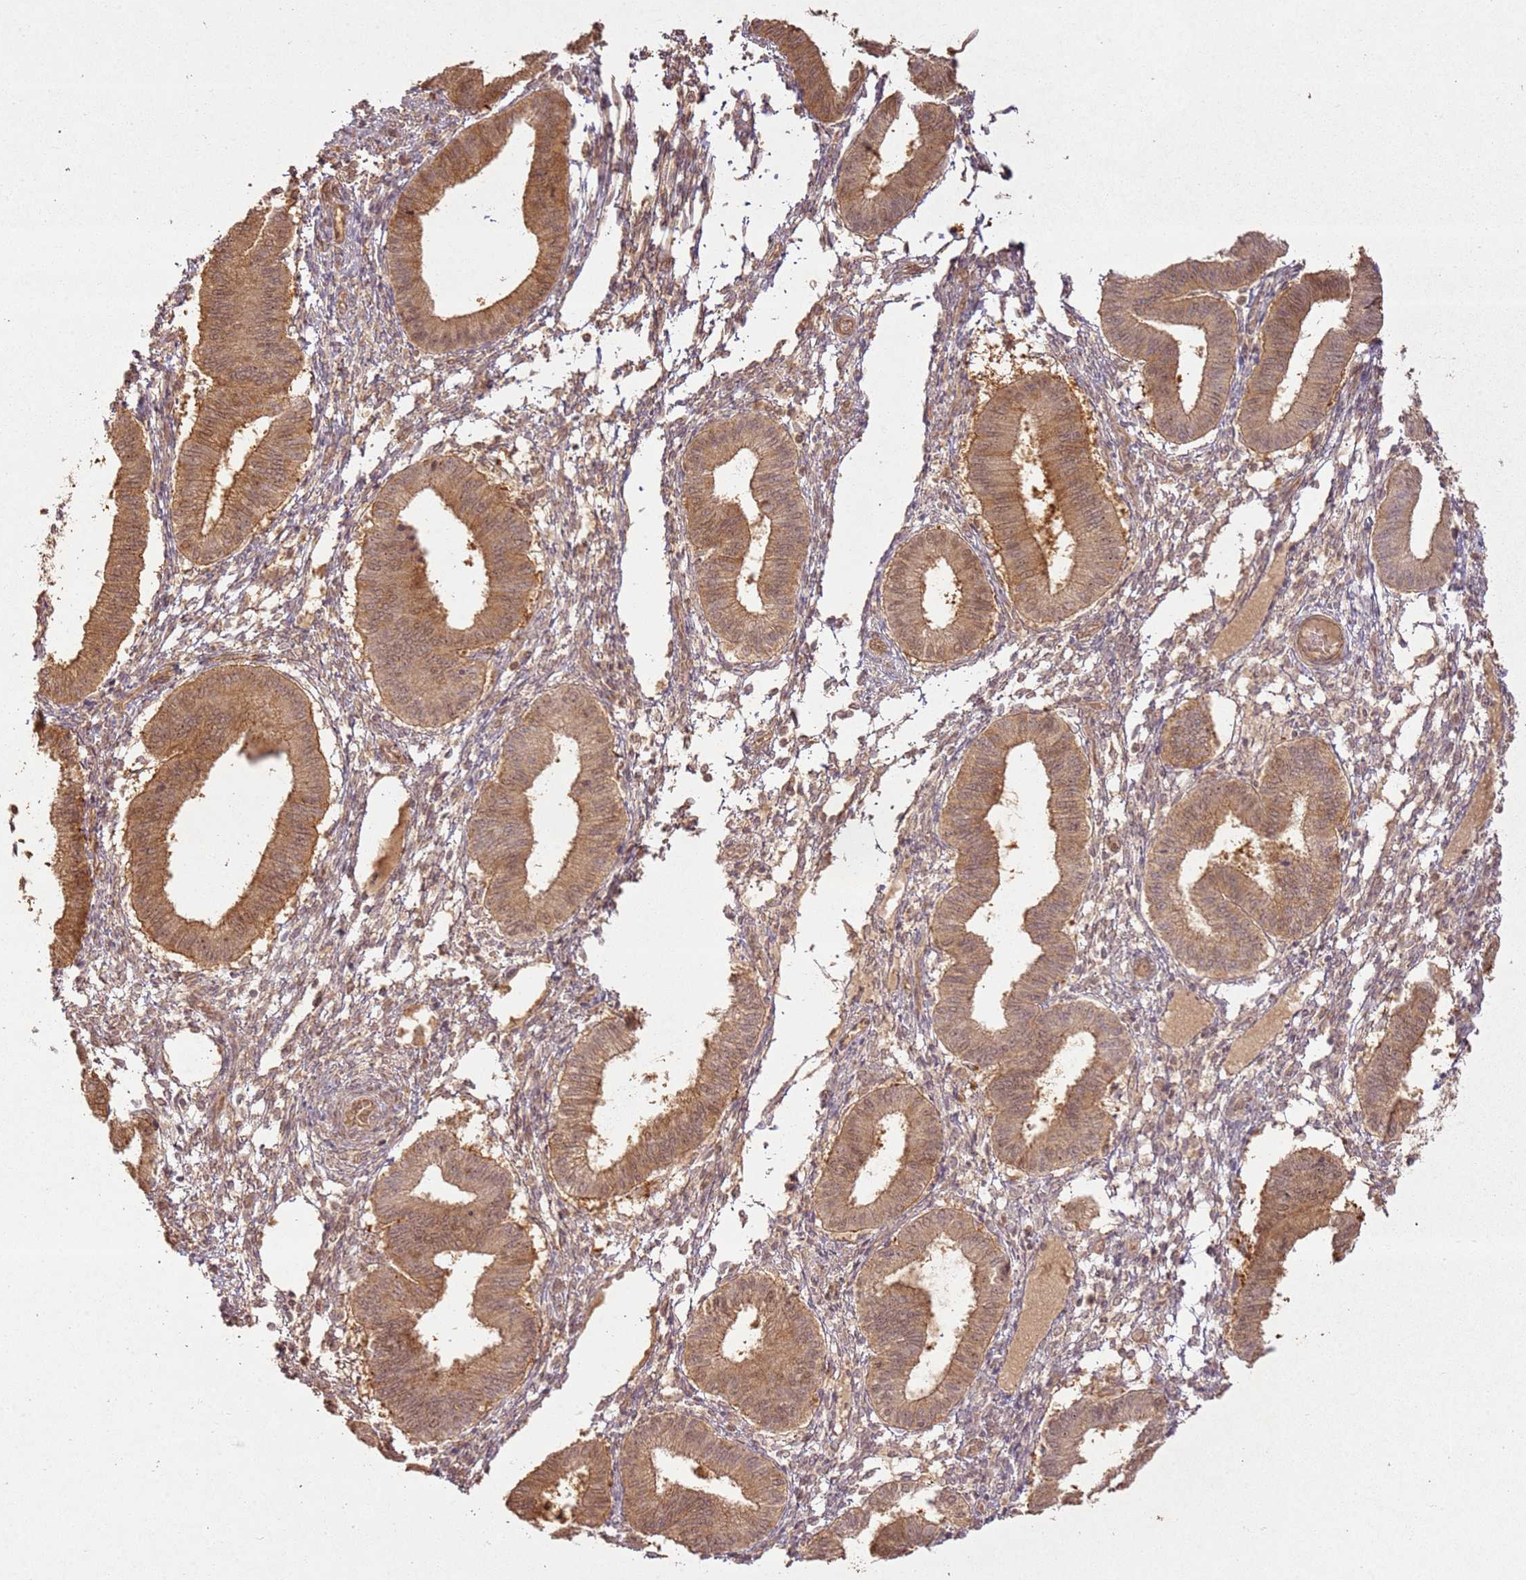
{"staining": {"intensity": "weak", "quantity": "25%-75%", "location": "cytoplasmic/membranous"}, "tissue": "endometrium", "cell_type": "Cells in endometrial stroma", "image_type": "normal", "snomed": [{"axis": "morphology", "description": "Normal tissue, NOS"}, {"axis": "topography", "description": "Endometrium"}], "caption": "Protein analysis of normal endometrium displays weak cytoplasmic/membranous positivity in about 25%-75% of cells in endometrial stroma.", "gene": "ZNF776", "patient": {"sex": "female", "age": 39}}